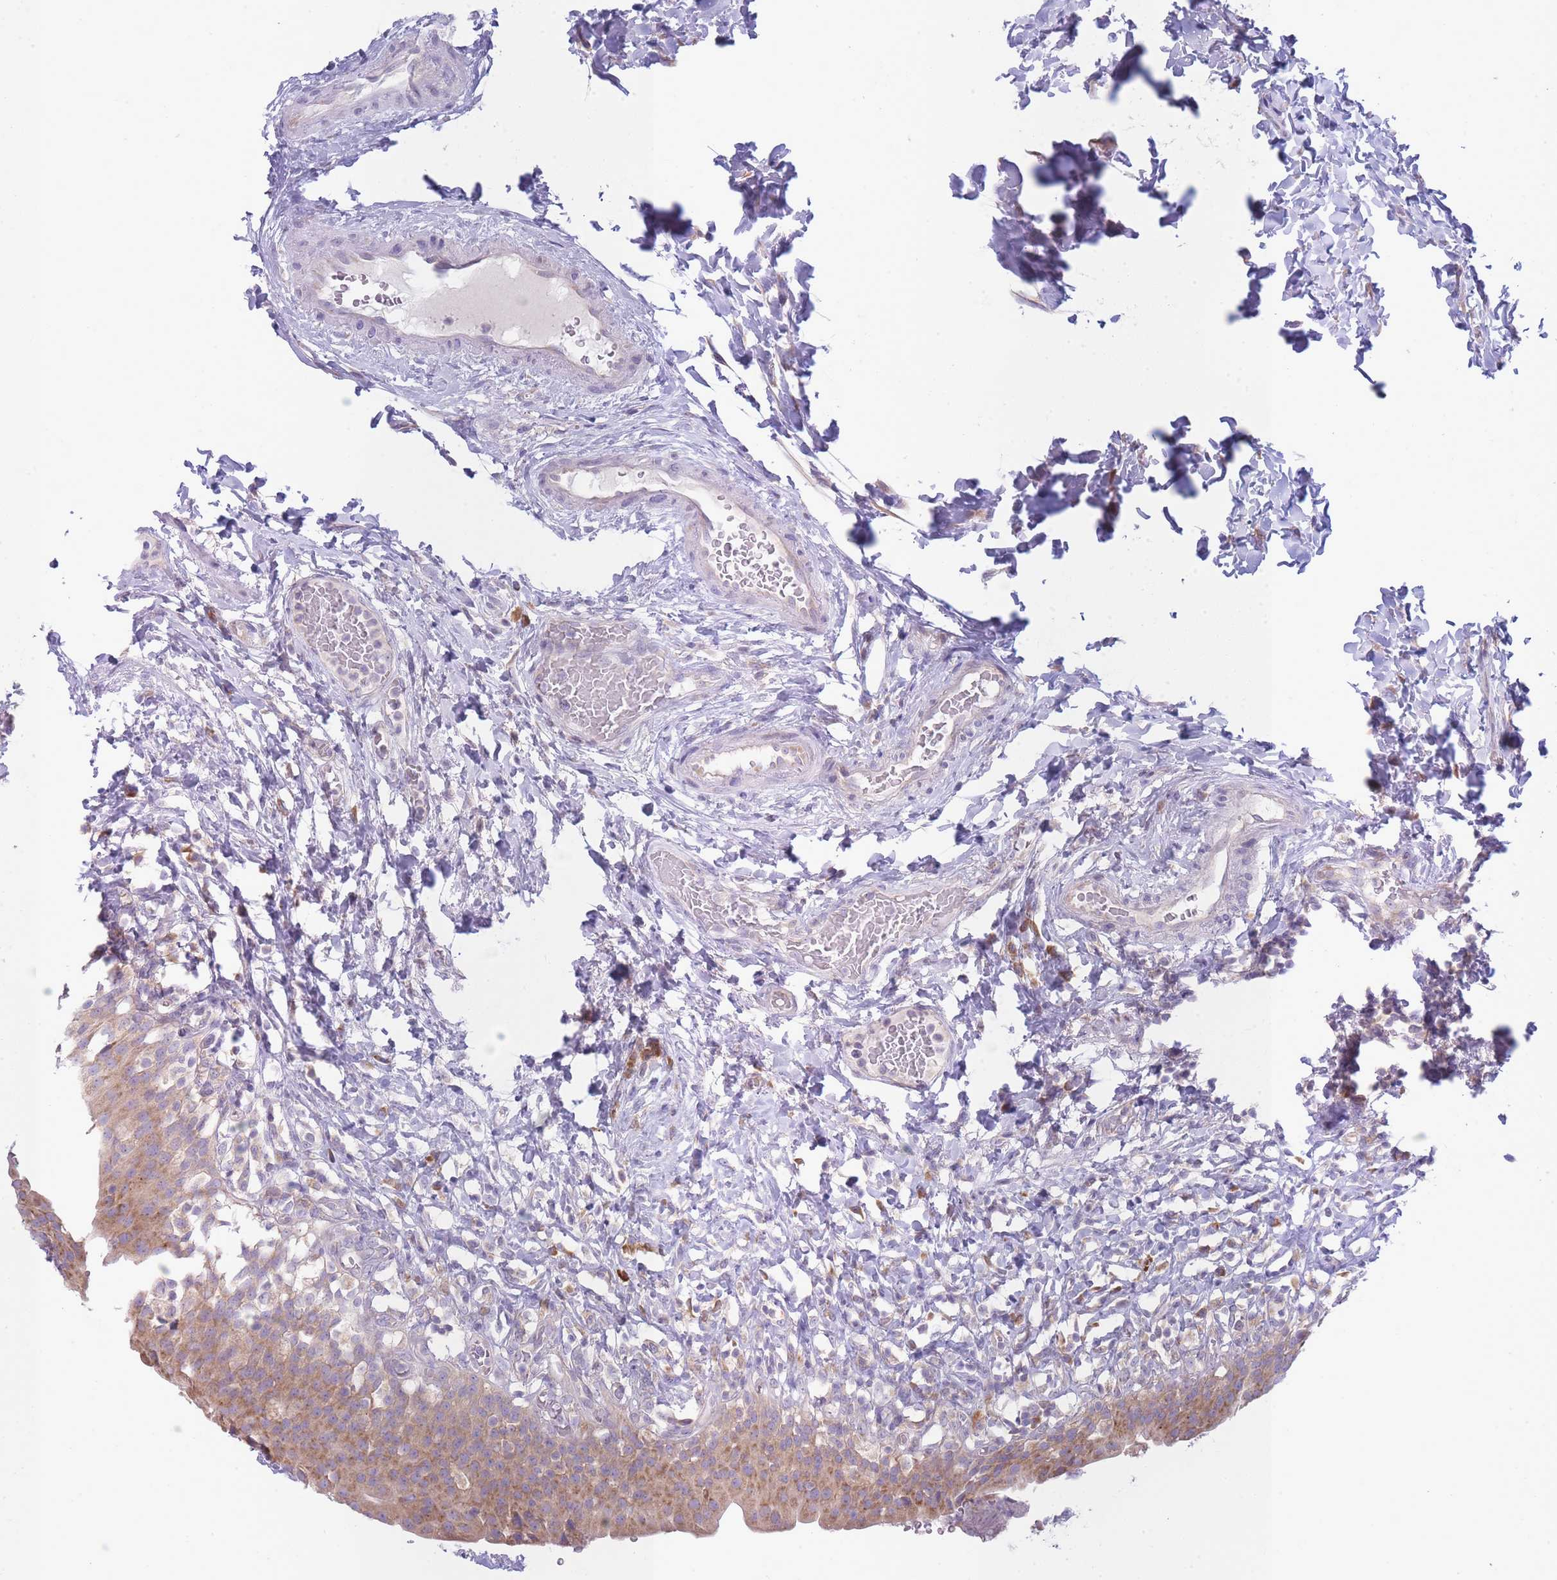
{"staining": {"intensity": "moderate", "quantity": ">75%", "location": "cytoplasmic/membranous"}, "tissue": "urinary bladder", "cell_type": "Urothelial cells", "image_type": "normal", "snomed": [{"axis": "morphology", "description": "Normal tissue, NOS"}, {"axis": "morphology", "description": "Inflammation, NOS"}, {"axis": "topography", "description": "Urinary bladder"}], "caption": "IHC of benign human urinary bladder demonstrates medium levels of moderate cytoplasmic/membranous expression in about >75% of urothelial cells.", "gene": "OR5L1", "patient": {"sex": "male", "age": 64}}